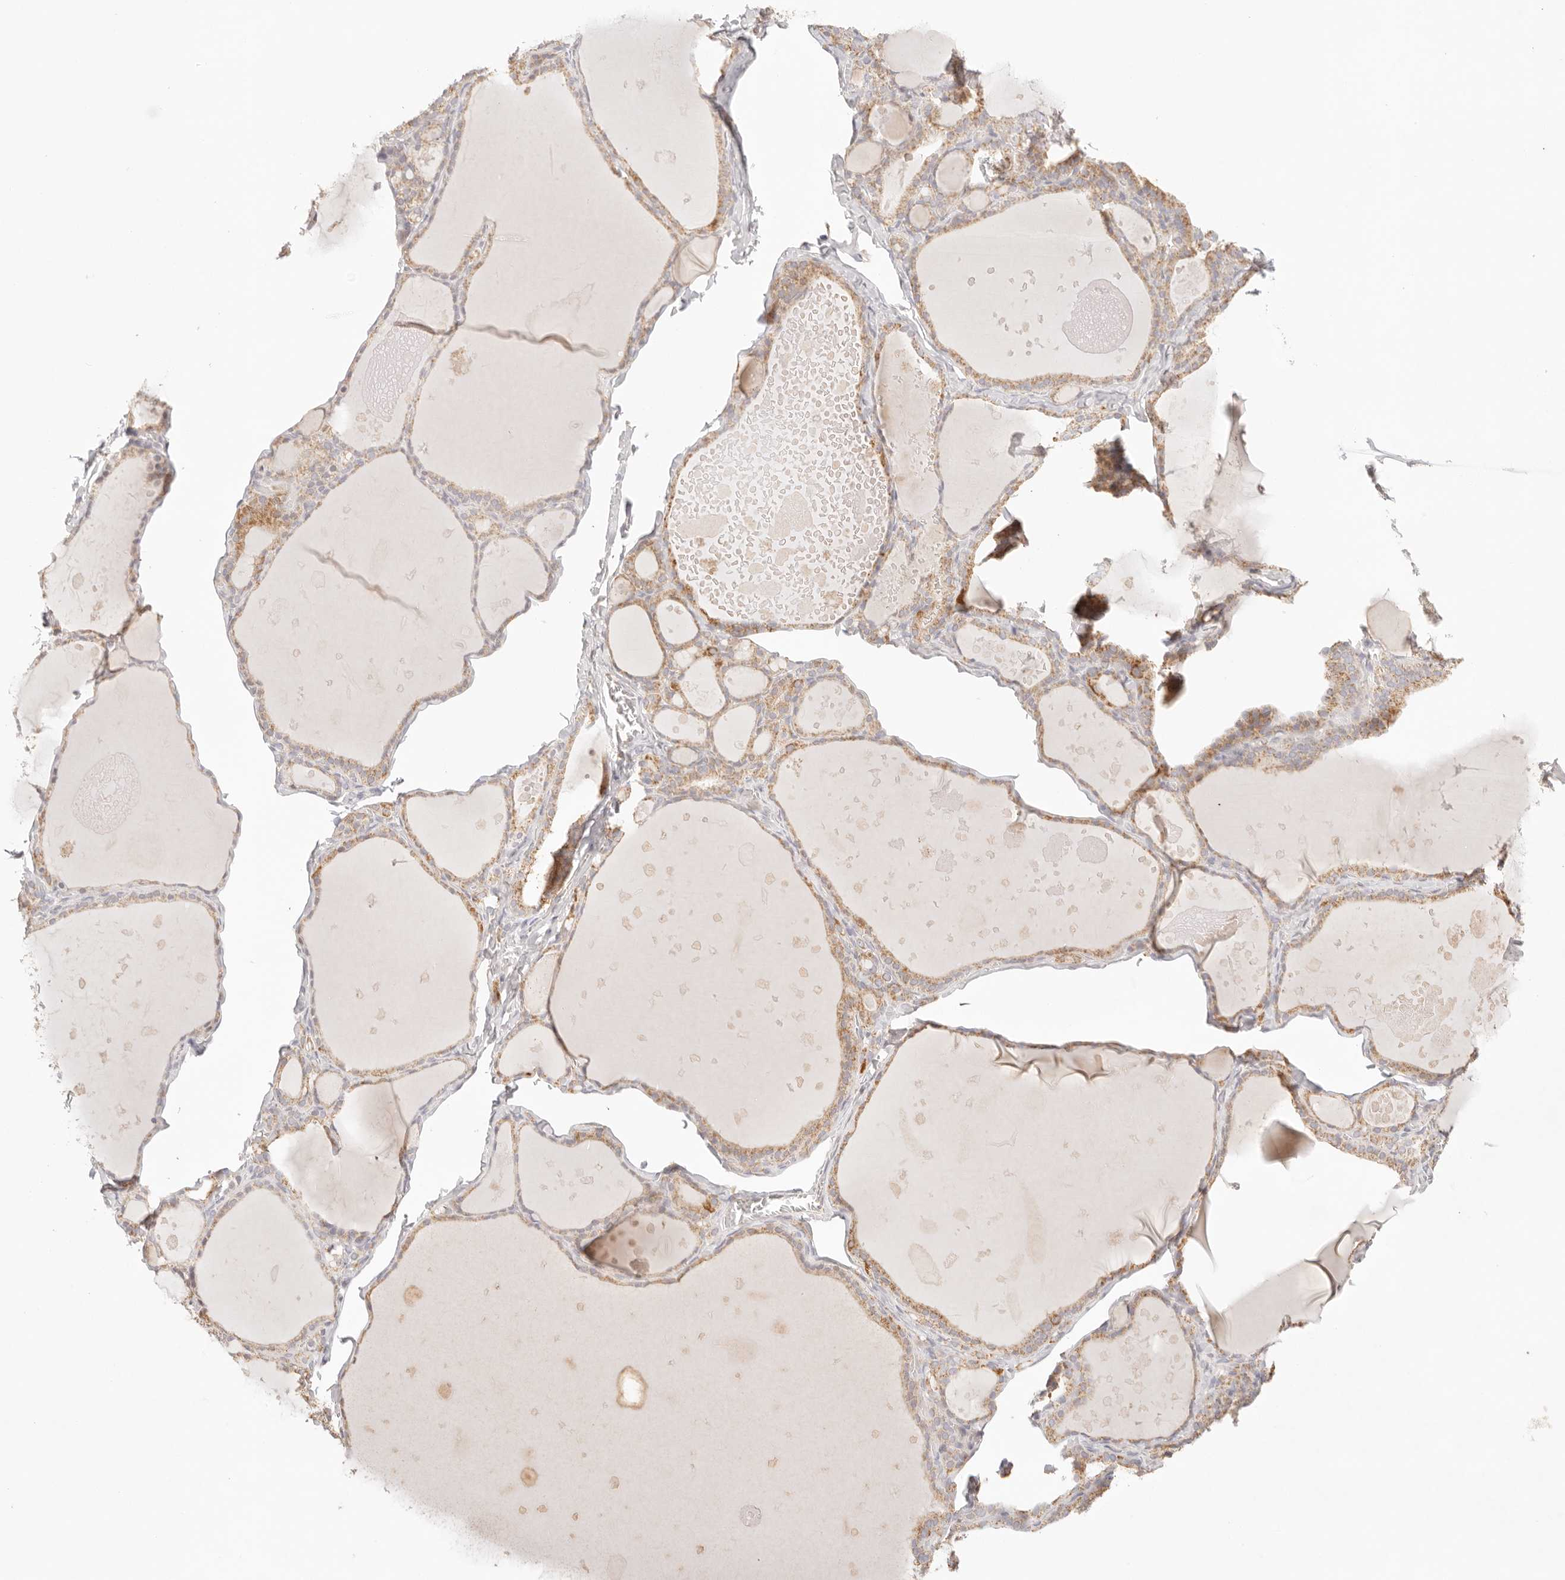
{"staining": {"intensity": "moderate", "quantity": ">75%", "location": "cytoplasmic/membranous"}, "tissue": "thyroid gland", "cell_type": "Glandular cells", "image_type": "normal", "snomed": [{"axis": "morphology", "description": "Normal tissue, NOS"}, {"axis": "topography", "description": "Thyroid gland"}], "caption": "Brown immunohistochemical staining in benign human thyroid gland reveals moderate cytoplasmic/membranous expression in approximately >75% of glandular cells.", "gene": "COA6", "patient": {"sex": "male", "age": 56}}